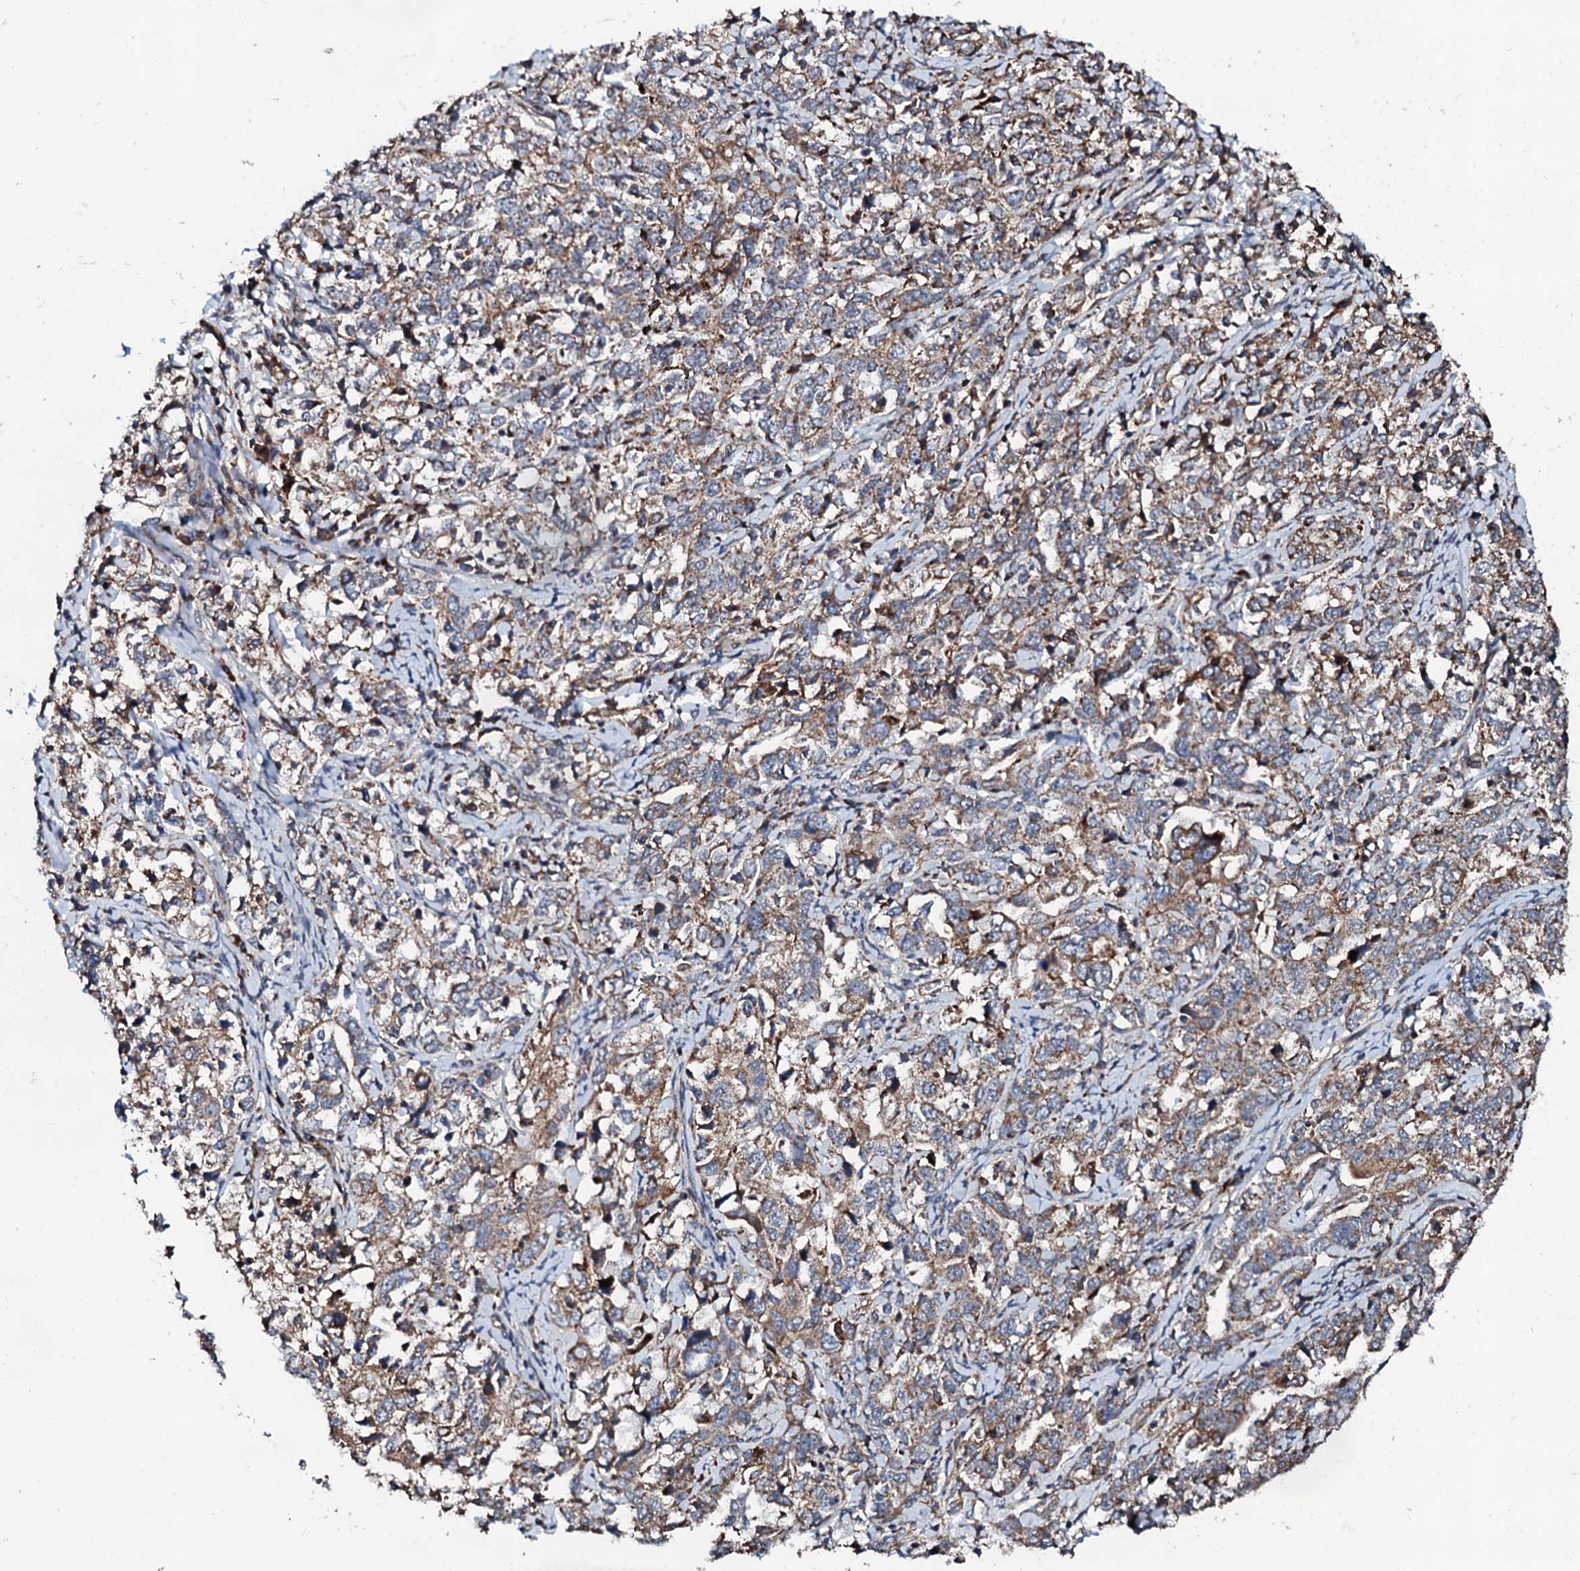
{"staining": {"intensity": "moderate", "quantity": ">75%", "location": "cytoplasmic/membranous"}, "tissue": "ovarian cancer", "cell_type": "Tumor cells", "image_type": "cancer", "snomed": [{"axis": "morphology", "description": "Carcinoma, endometroid"}, {"axis": "topography", "description": "Ovary"}], "caption": "Immunohistochemical staining of human ovarian endometroid carcinoma shows medium levels of moderate cytoplasmic/membranous expression in approximately >75% of tumor cells.", "gene": "SDHAF2", "patient": {"sex": "female", "age": 62}}